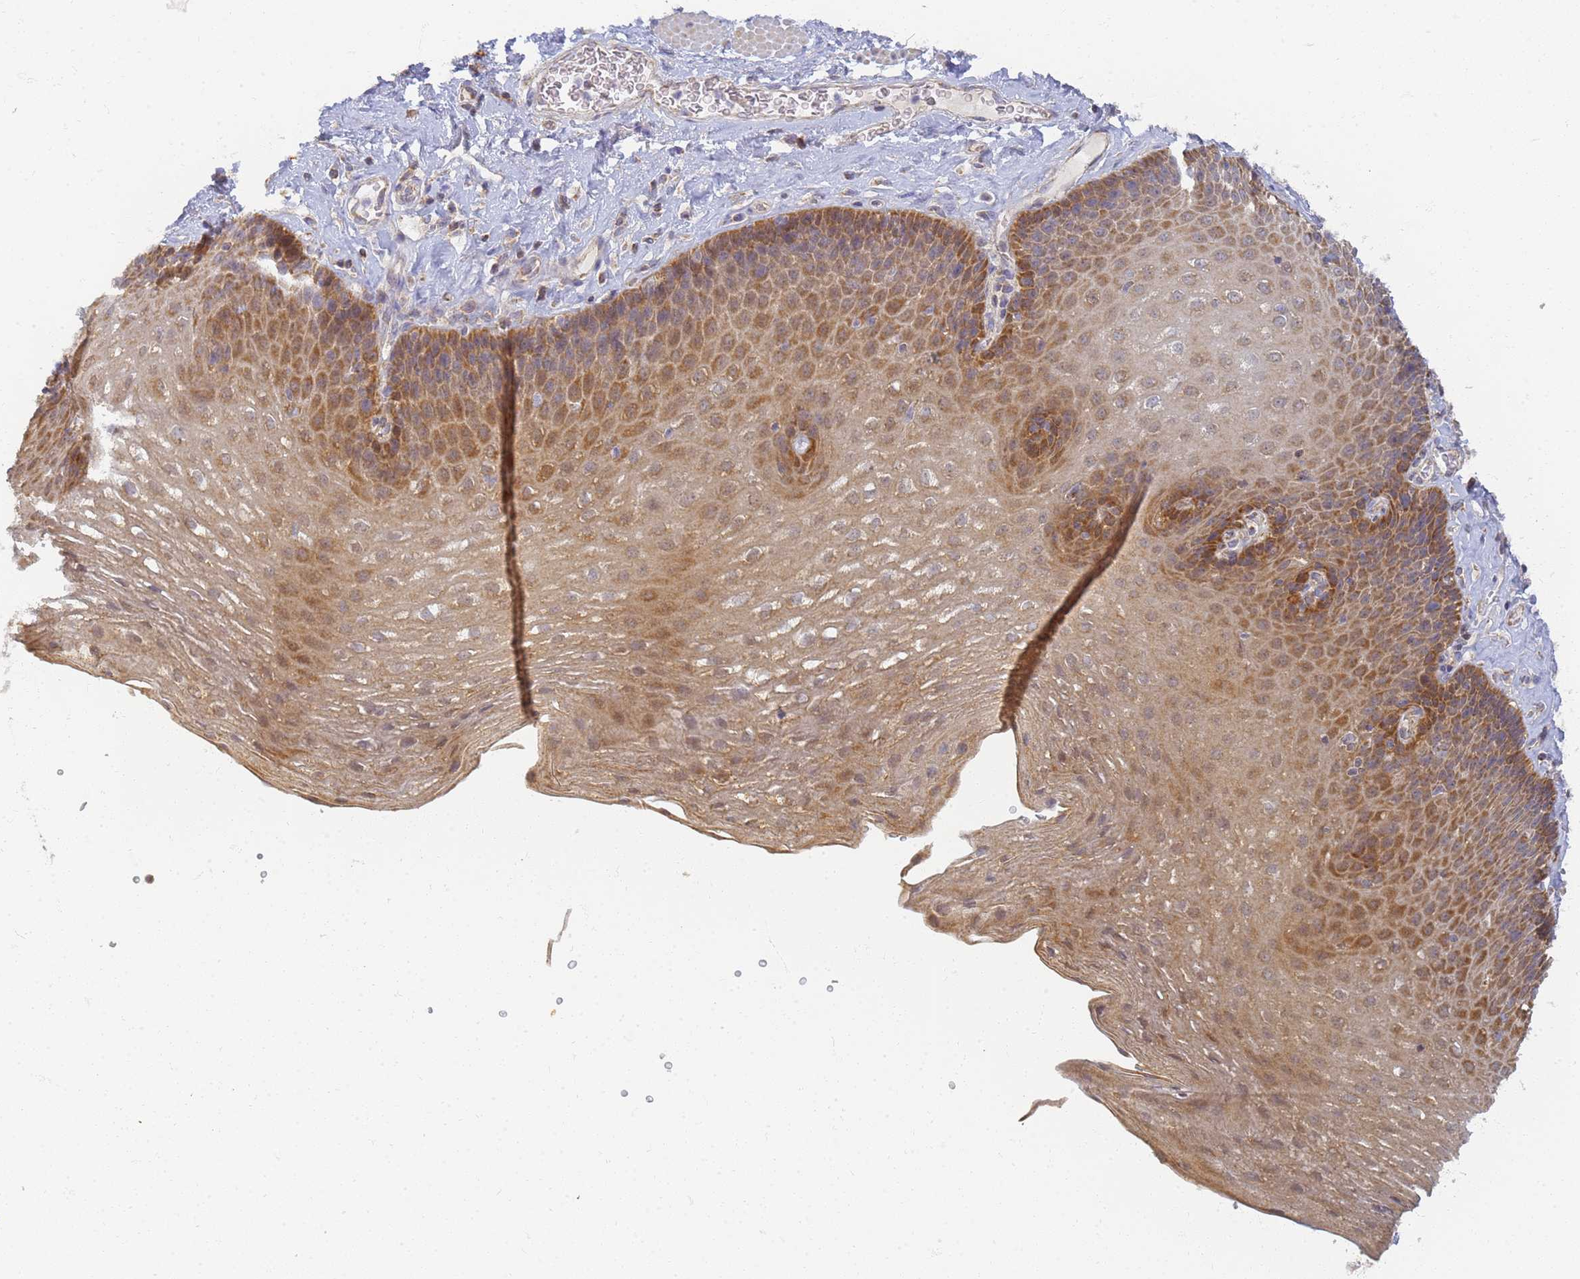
{"staining": {"intensity": "moderate", "quantity": "25%-75%", "location": "cytoplasmic/membranous"}, "tissue": "esophagus", "cell_type": "Squamous epithelial cells", "image_type": "normal", "snomed": [{"axis": "morphology", "description": "Normal tissue, NOS"}, {"axis": "topography", "description": "Esophagus"}], "caption": "A brown stain highlights moderate cytoplasmic/membranous positivity of a protein in squamous epithelial cells of unremarkable esophagus. The protein of interest is shown in brown color, while the nuclei are stained blue.", "gene": "UTP23", "patient": {"sex": "female", "age": 66}}